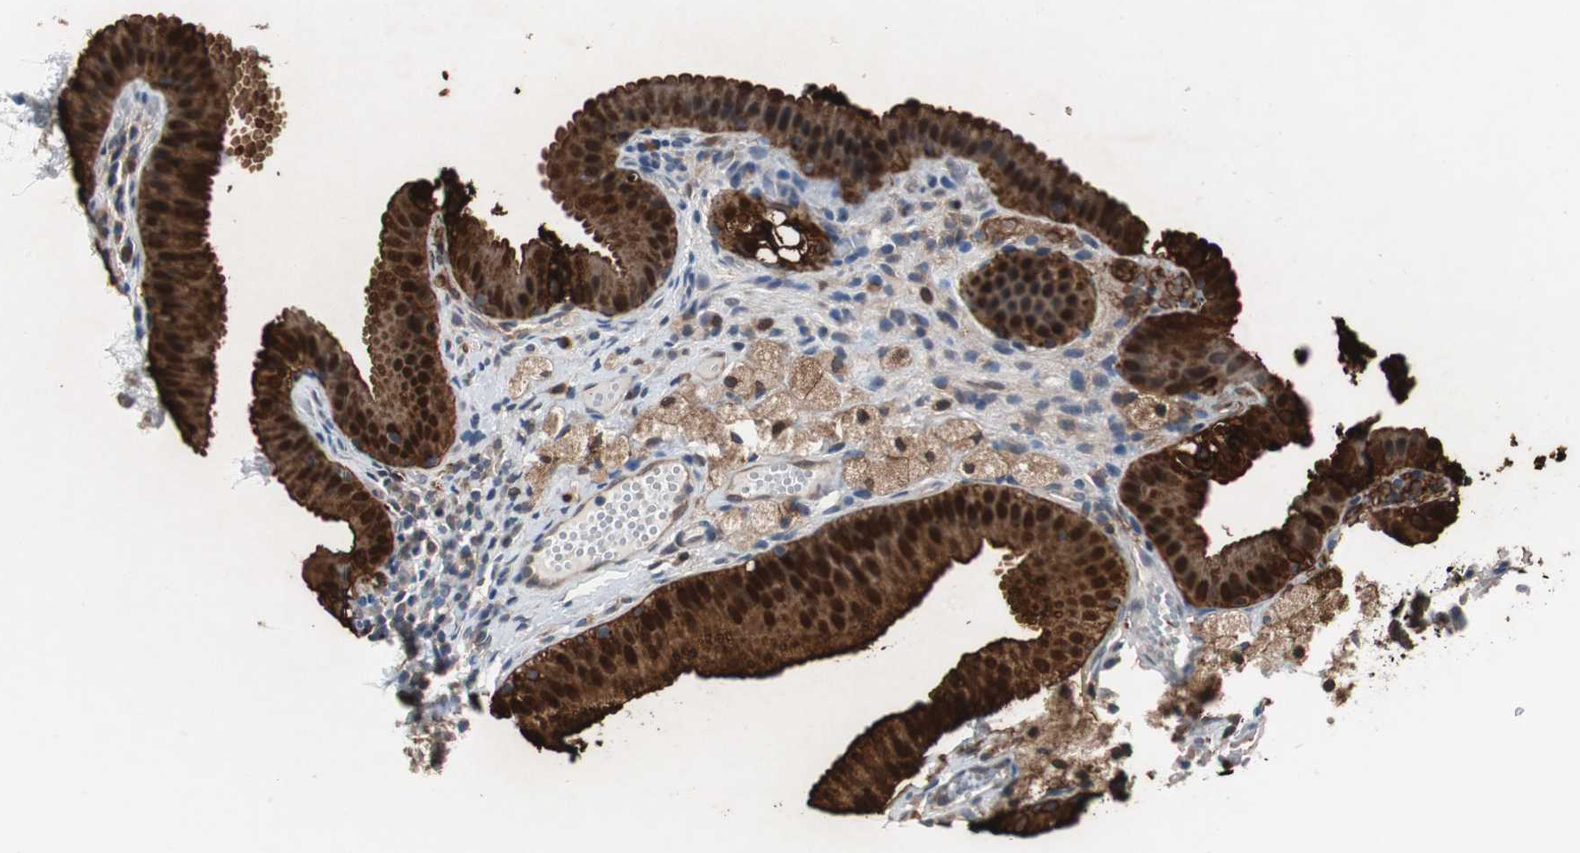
{"staining": {"intensity": "strong", "quantity": ">75%", "location": "cytoplasmic/membranous,nuclear"}, "tissue": "gallbladder", "cell_type": "Glandular cells", "image_type": "normal", "snomed": [{"axis": "morphology", "description": "Normal tissue, NOS"}, {"axis": "topography", "description": "Gallbladder"}], "caption": "The immunohistochemical stain shows strong cytoplasmic/membranous,nuclear expression in glandular cells of normal gallbladder. Nuclei are stained in blue.", "gene": "ANXA4", "patient": {"sex": "female", "age": 24}}